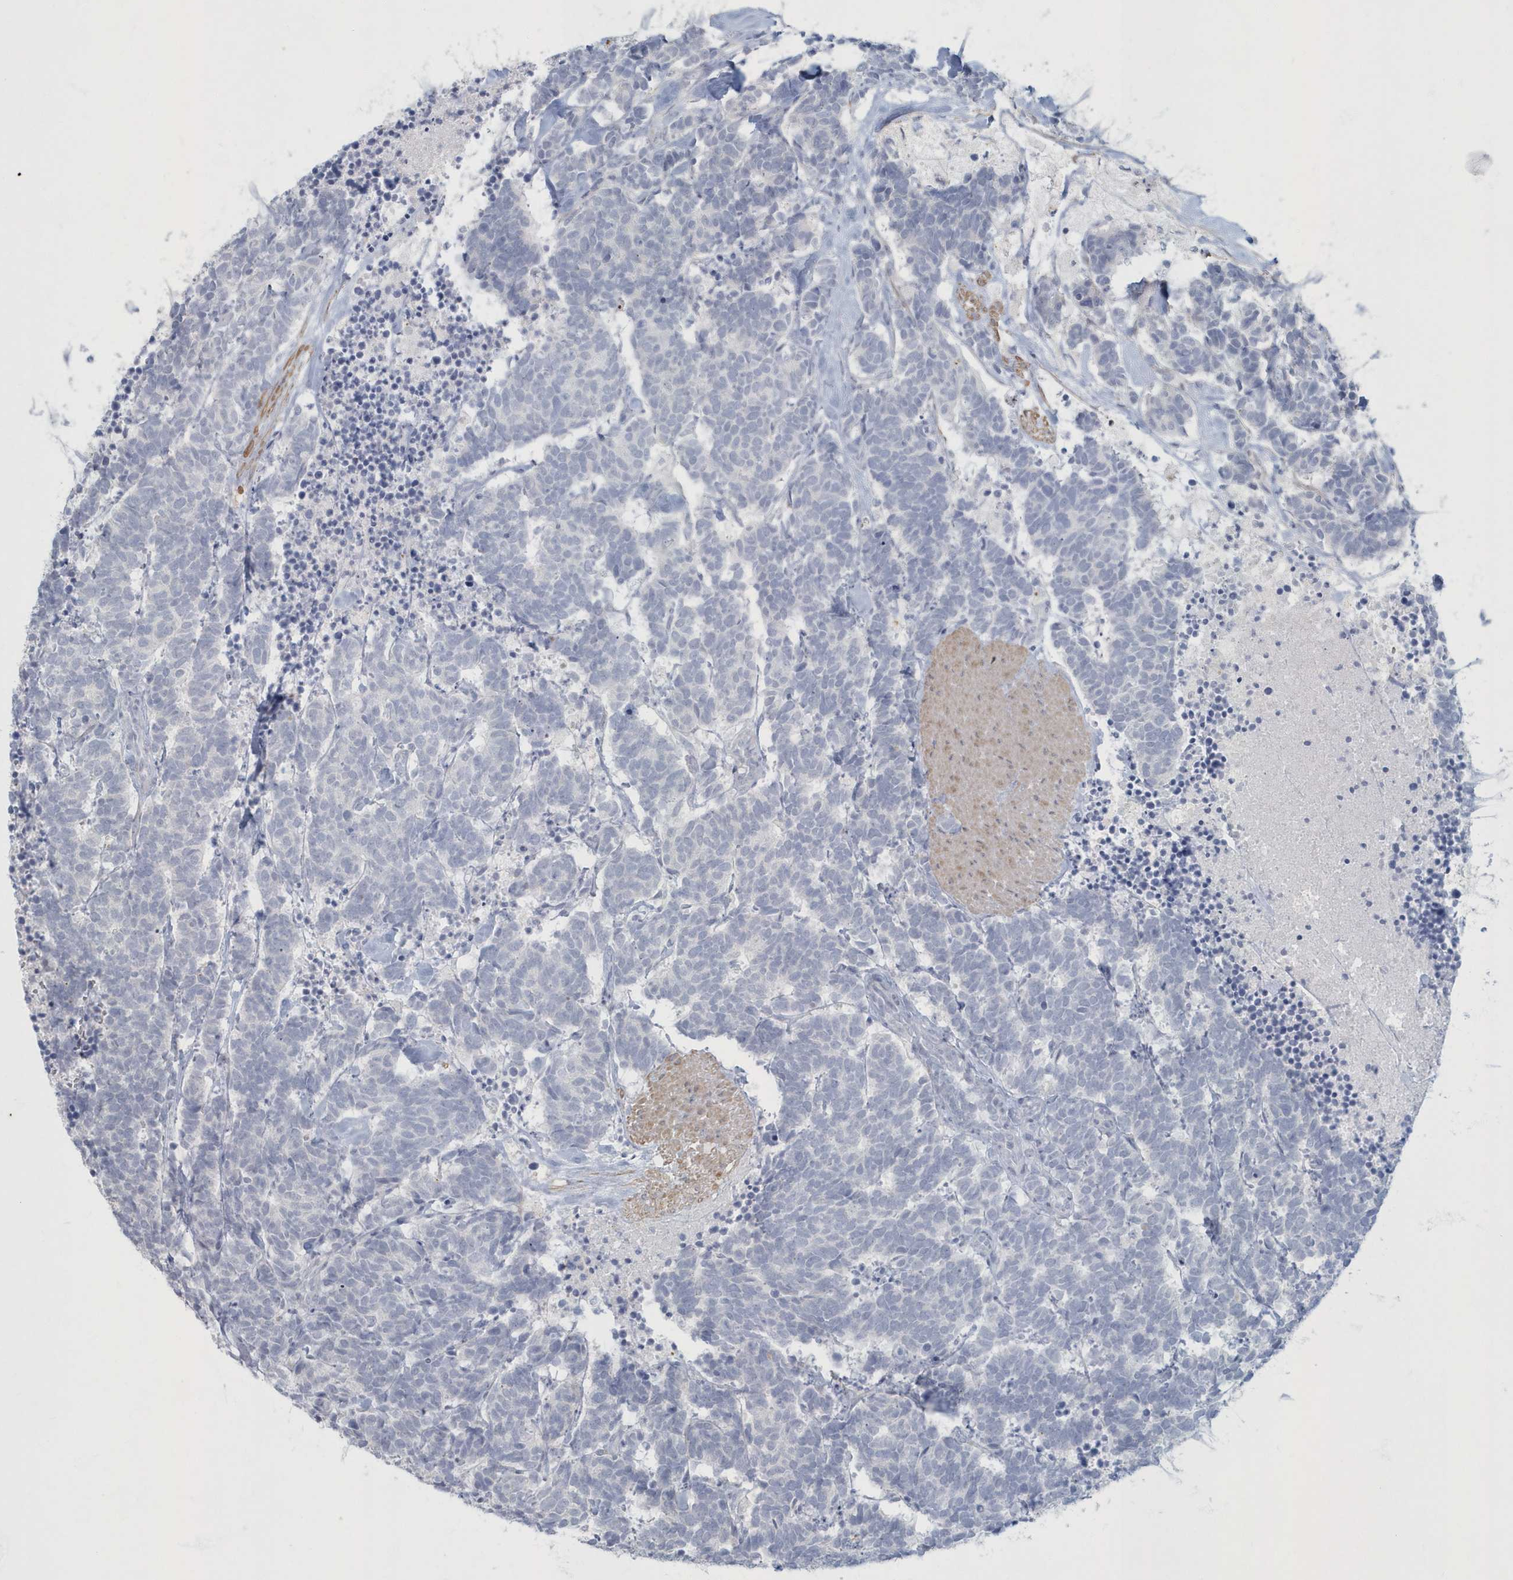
{"staining": {"intensity": "negative", "quantity": "none", "location": "none"}, "tissue": "carcinoid", "cell_type": "Tumor cells", "image_type": "cancer", "snomed": [{"axis": "morphology", "description": "Carcinoma, NOS"}, {"axis": "morphology", "description": "Carcinoid, malignant, NOS"}, {"axis": "topography", "description": "Urinary bladder"}], "caption": "A micrograph of human carcinoid is negative for staining in tumor cells.", "gene": "MYOT", "patient": {"sex": "male", "age": 57}}